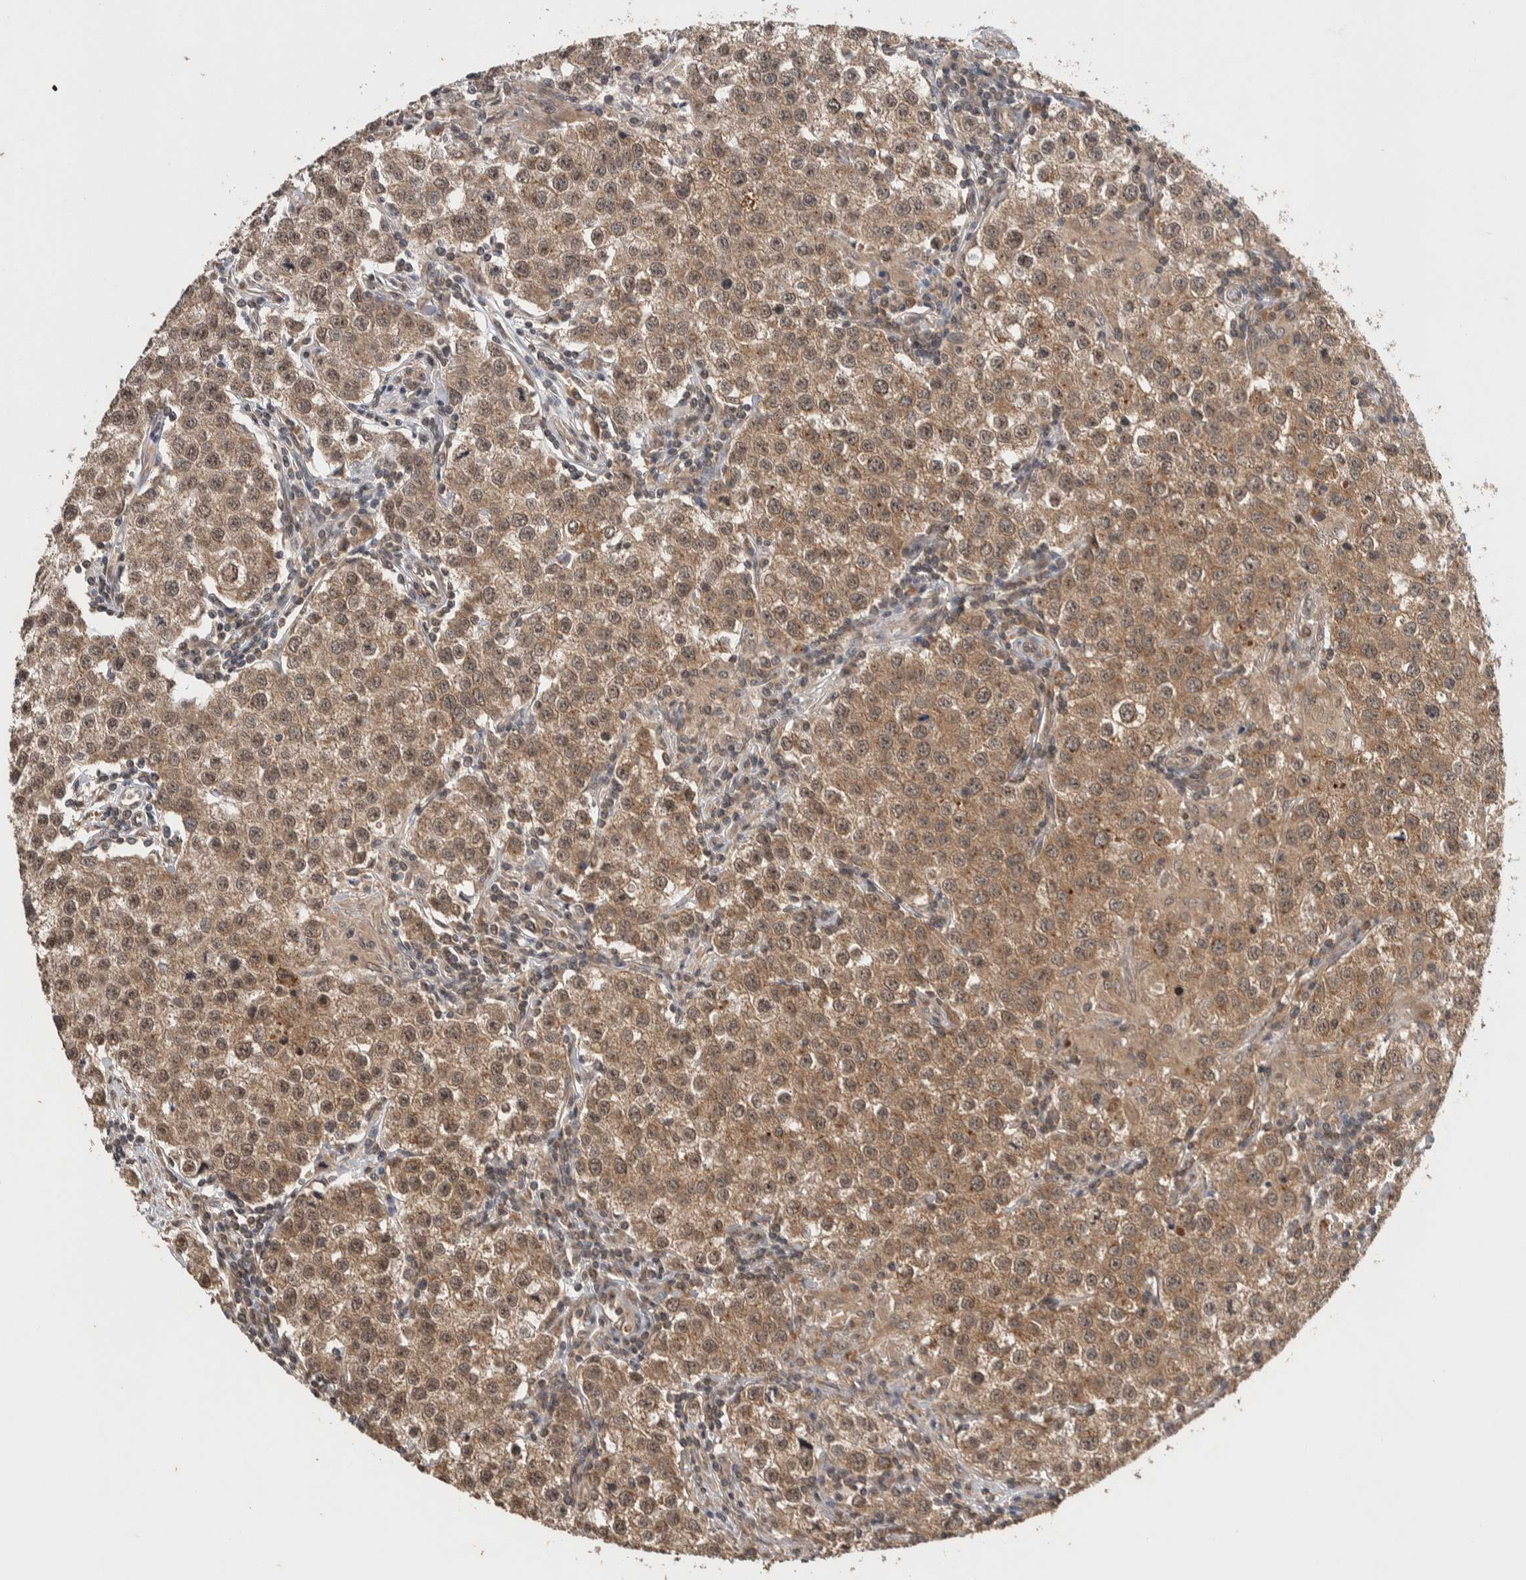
{"staining": {"intensity": "moderate", "quantity": ">75%", "location": "cytoplasmic/membranous,nuclear"}, "tissue": "testis cancer", "cell_type": "Tumor cells", "image_type": "cancer", "snomed": [{"axis": "morphology", "description": "Seminoma, NOS"}, {"axis": "morphology", "description": "Carcinoma, Embryonal, NOS"}, {"axis": "topography", "description": "Testis"}], "caption": "IHC of testis seminoma exhibits medium levels of moderate cytoplasmic/membranous and nuclear positivity in approximately >75% of tumor cells.", "gene": "DVL2", "patient": {"sex": "male", "age": 43}}